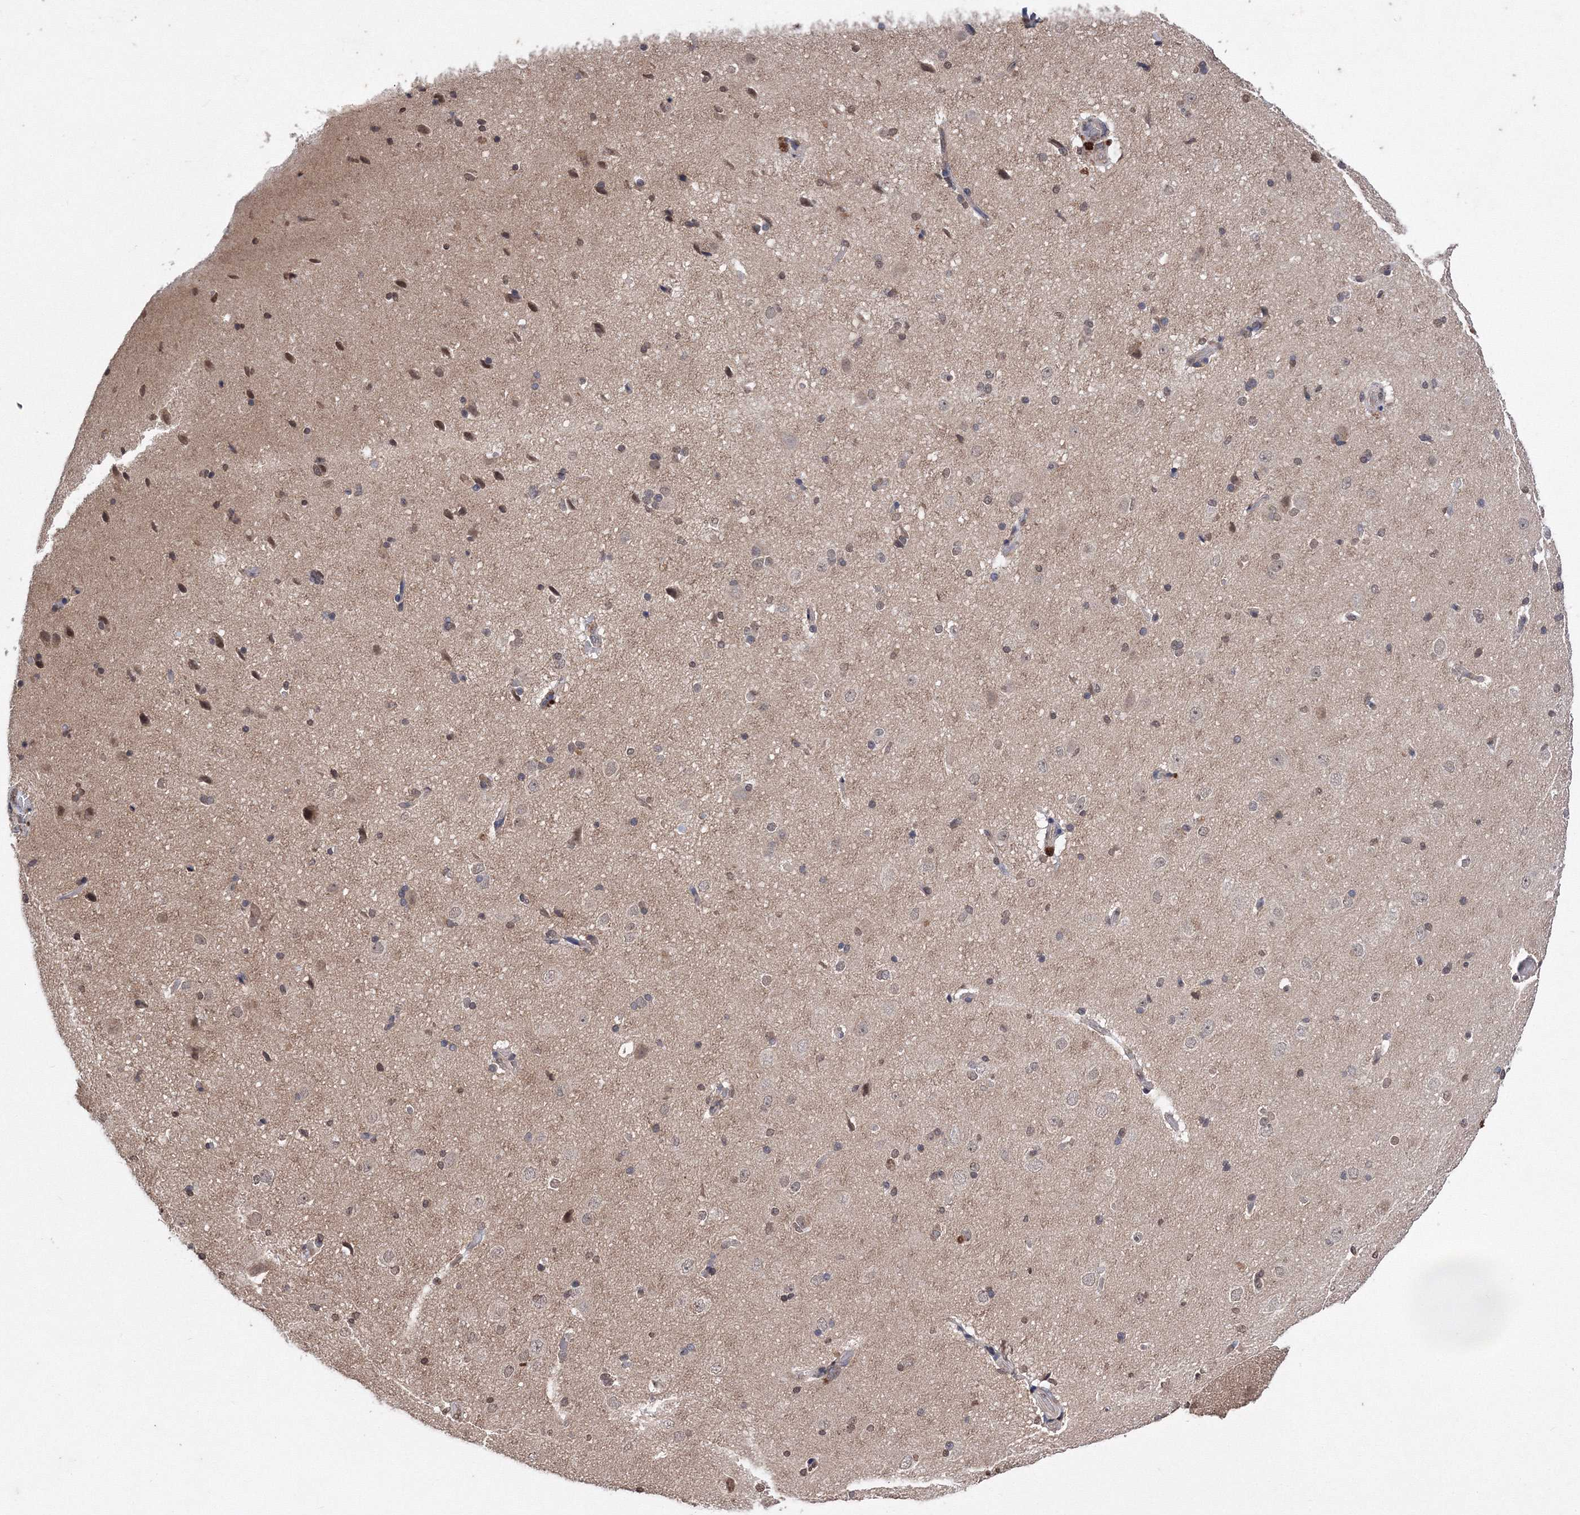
{"staining": {"intensity": "moderate", "quantity": ">75%", "location": "nuclear"}, "tissue": "cerebral cortex", "cell_type": "Endothelial cells", "image_type": "normal", "snomed": [{"axis": "morphology", "description": "Normal tissue, NOS"}, {"axis": "topography", "description": "Cerebral cortex"}], "caption": "Cerebral cortex stained with DAB (3,3'-diaminobenzidine) immunohistochemistry (IHC) shows medium levels of moderate nuclear staining in about >75% of endothelial cells. (brown staining indicates protein expression, while blue staining denotes nuclei).", "gene": "GPN1", "patient": {"sex": "male", "age": 34}}